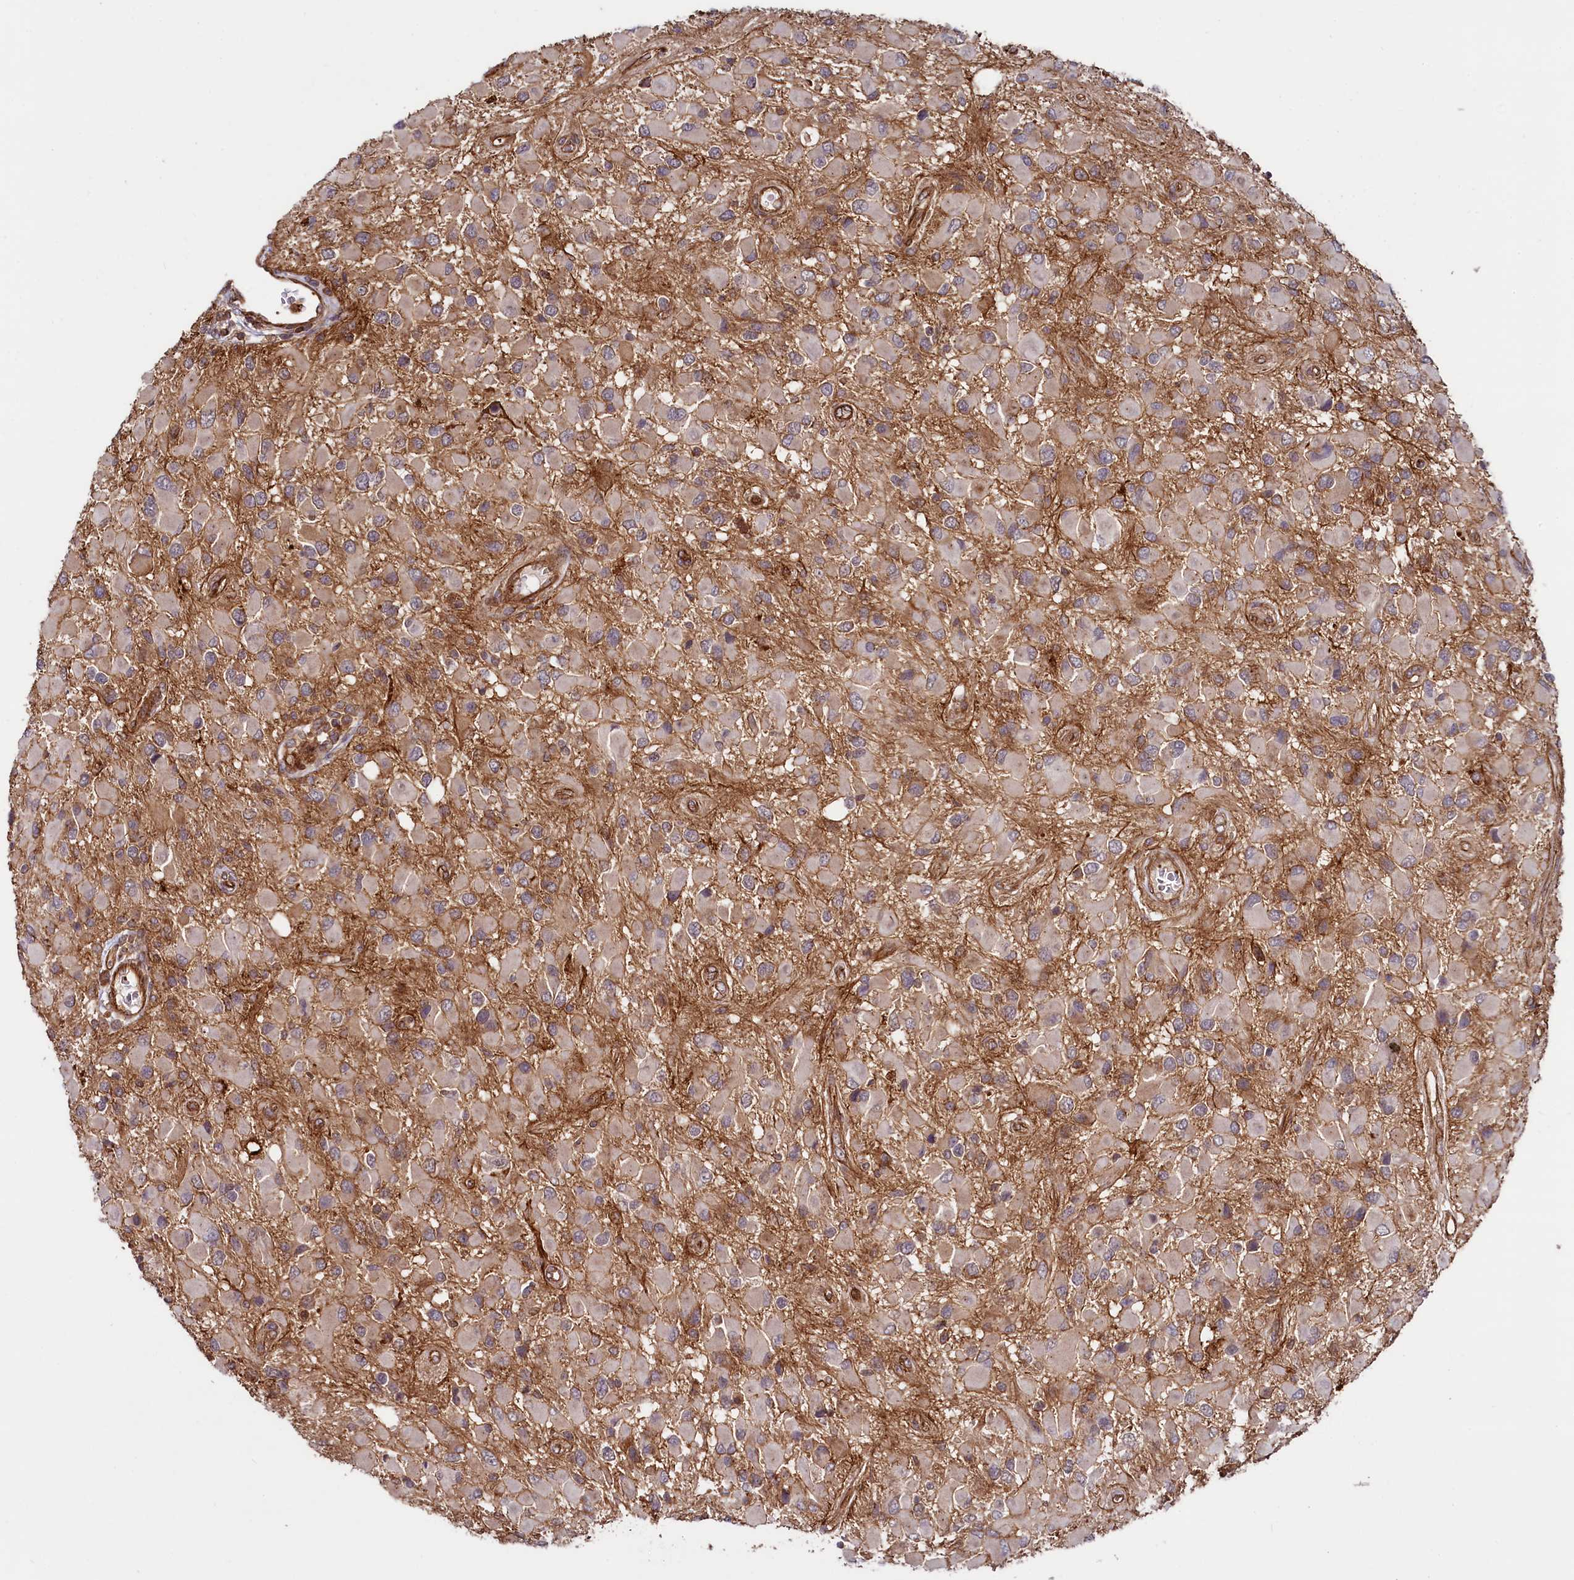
{"staining": {"intensity": "moderate", "quantity": "<25%", "location": "nuclear"}, "tissue": "glioma", "cell_type": "Tumor cells", "image_type": "cancer", "snomed": [{"axis": "morphology", "description": "Glioma, malignant, High grade"}, {"axis": "topography", "description": "Brain"}], "caption": "Glioma stained with IHC displays moderate nuclear expression in about <25% of tumor cells. The staining is performed using DAB brown chromogen to label protein expression. The nuclei are counter-stained blue using hematoxylin.", "gene": "SVIP", "patient": {"sex": "male", "age": 53}}